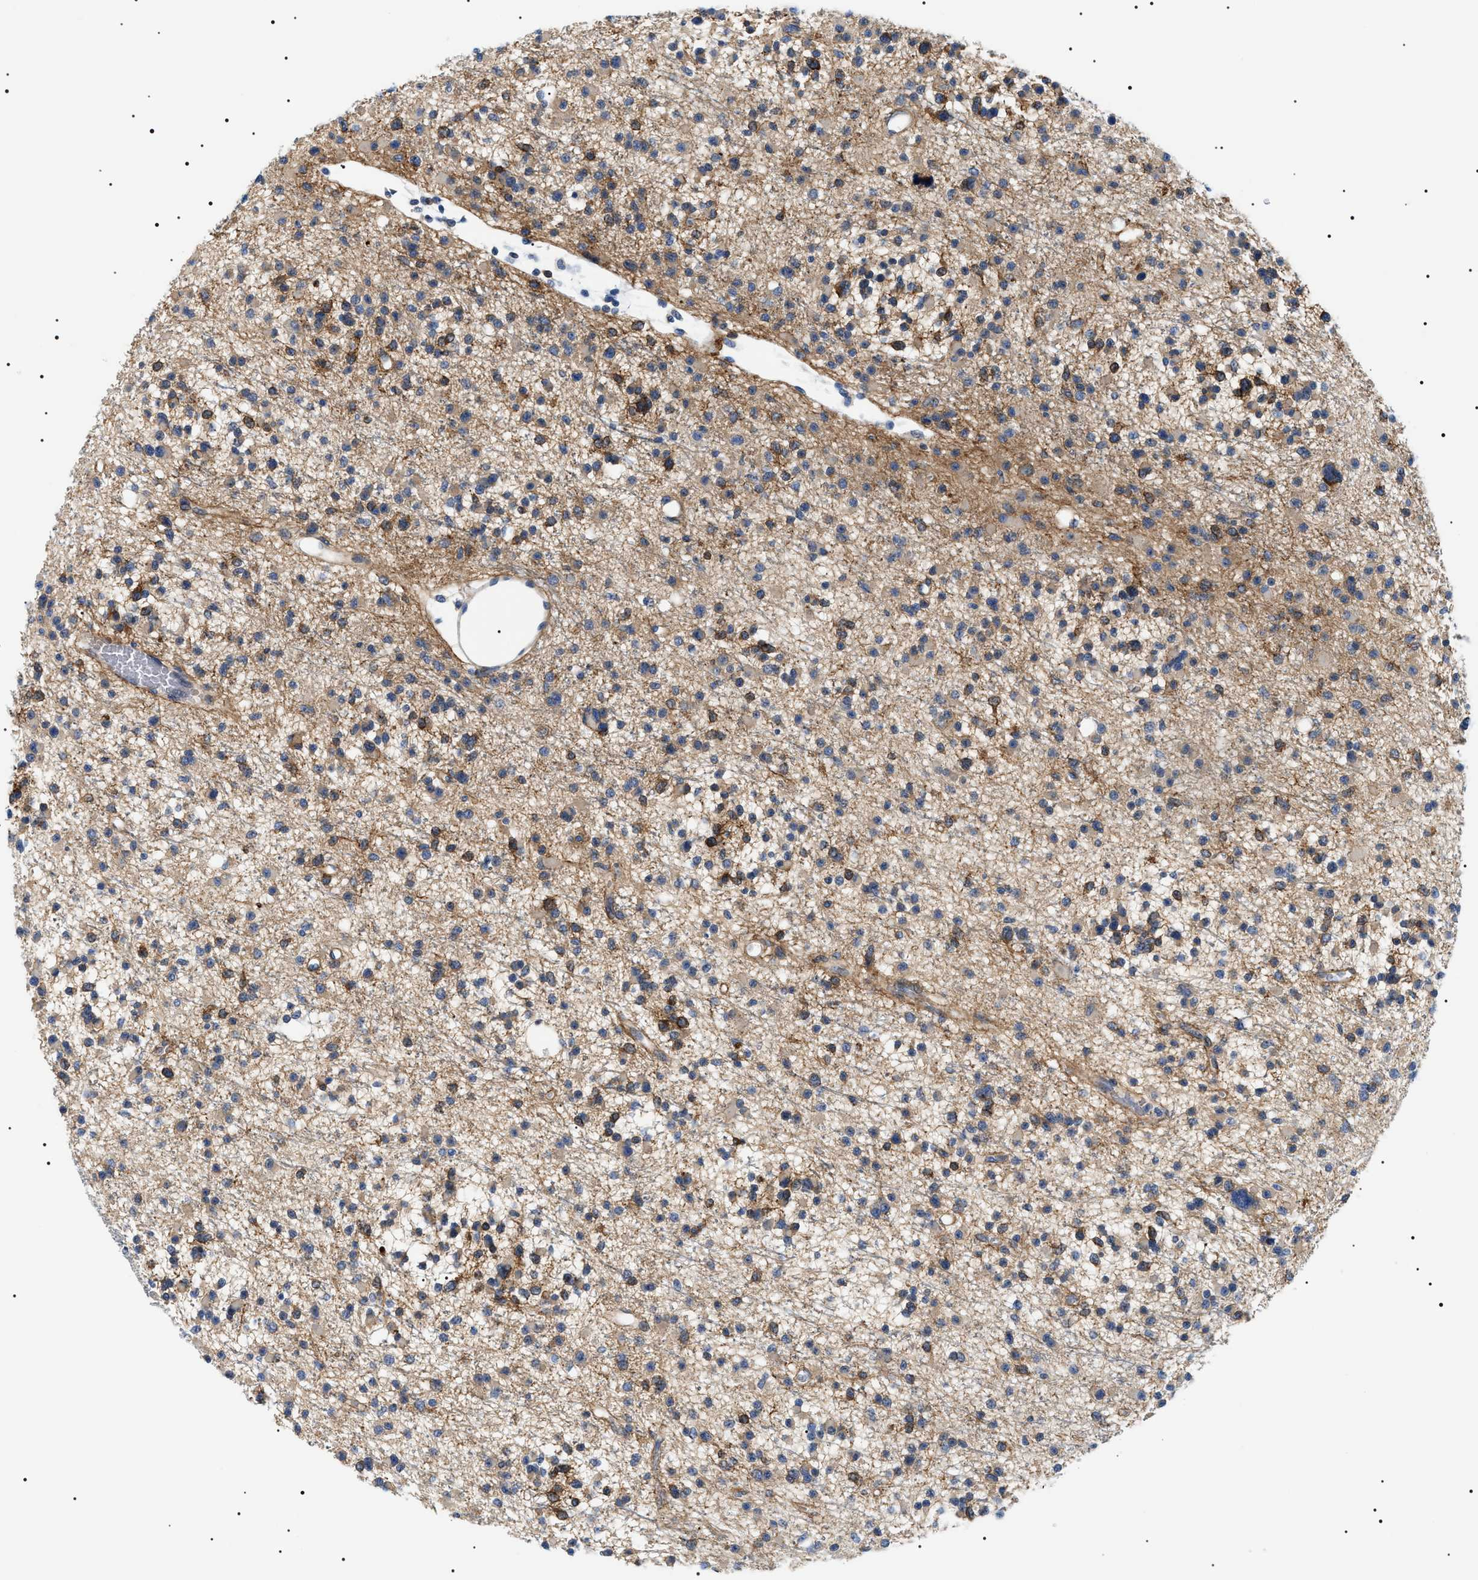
{"staining": {"intensity": "moderate", "quantity": ">75%", "location": "cytoplasmic/membranous"}, "tissue": "glioma", "cell_type": "Tumor cells", "image_type": "cancer", "snomed": [{"axis": "morphology", "description": "Glioma, malignant, Low grade"}, {"axis": "topography", "description": "Brain"}], "caption": "Glioma stained with DAB immunohistochemistry (IHC) reveals medium levels of moderate cytoplasmic/membranous expression in about >75% of tumor cells.", "gene": "TMEM222", "patient": {"sex": "female", "age": 22}}